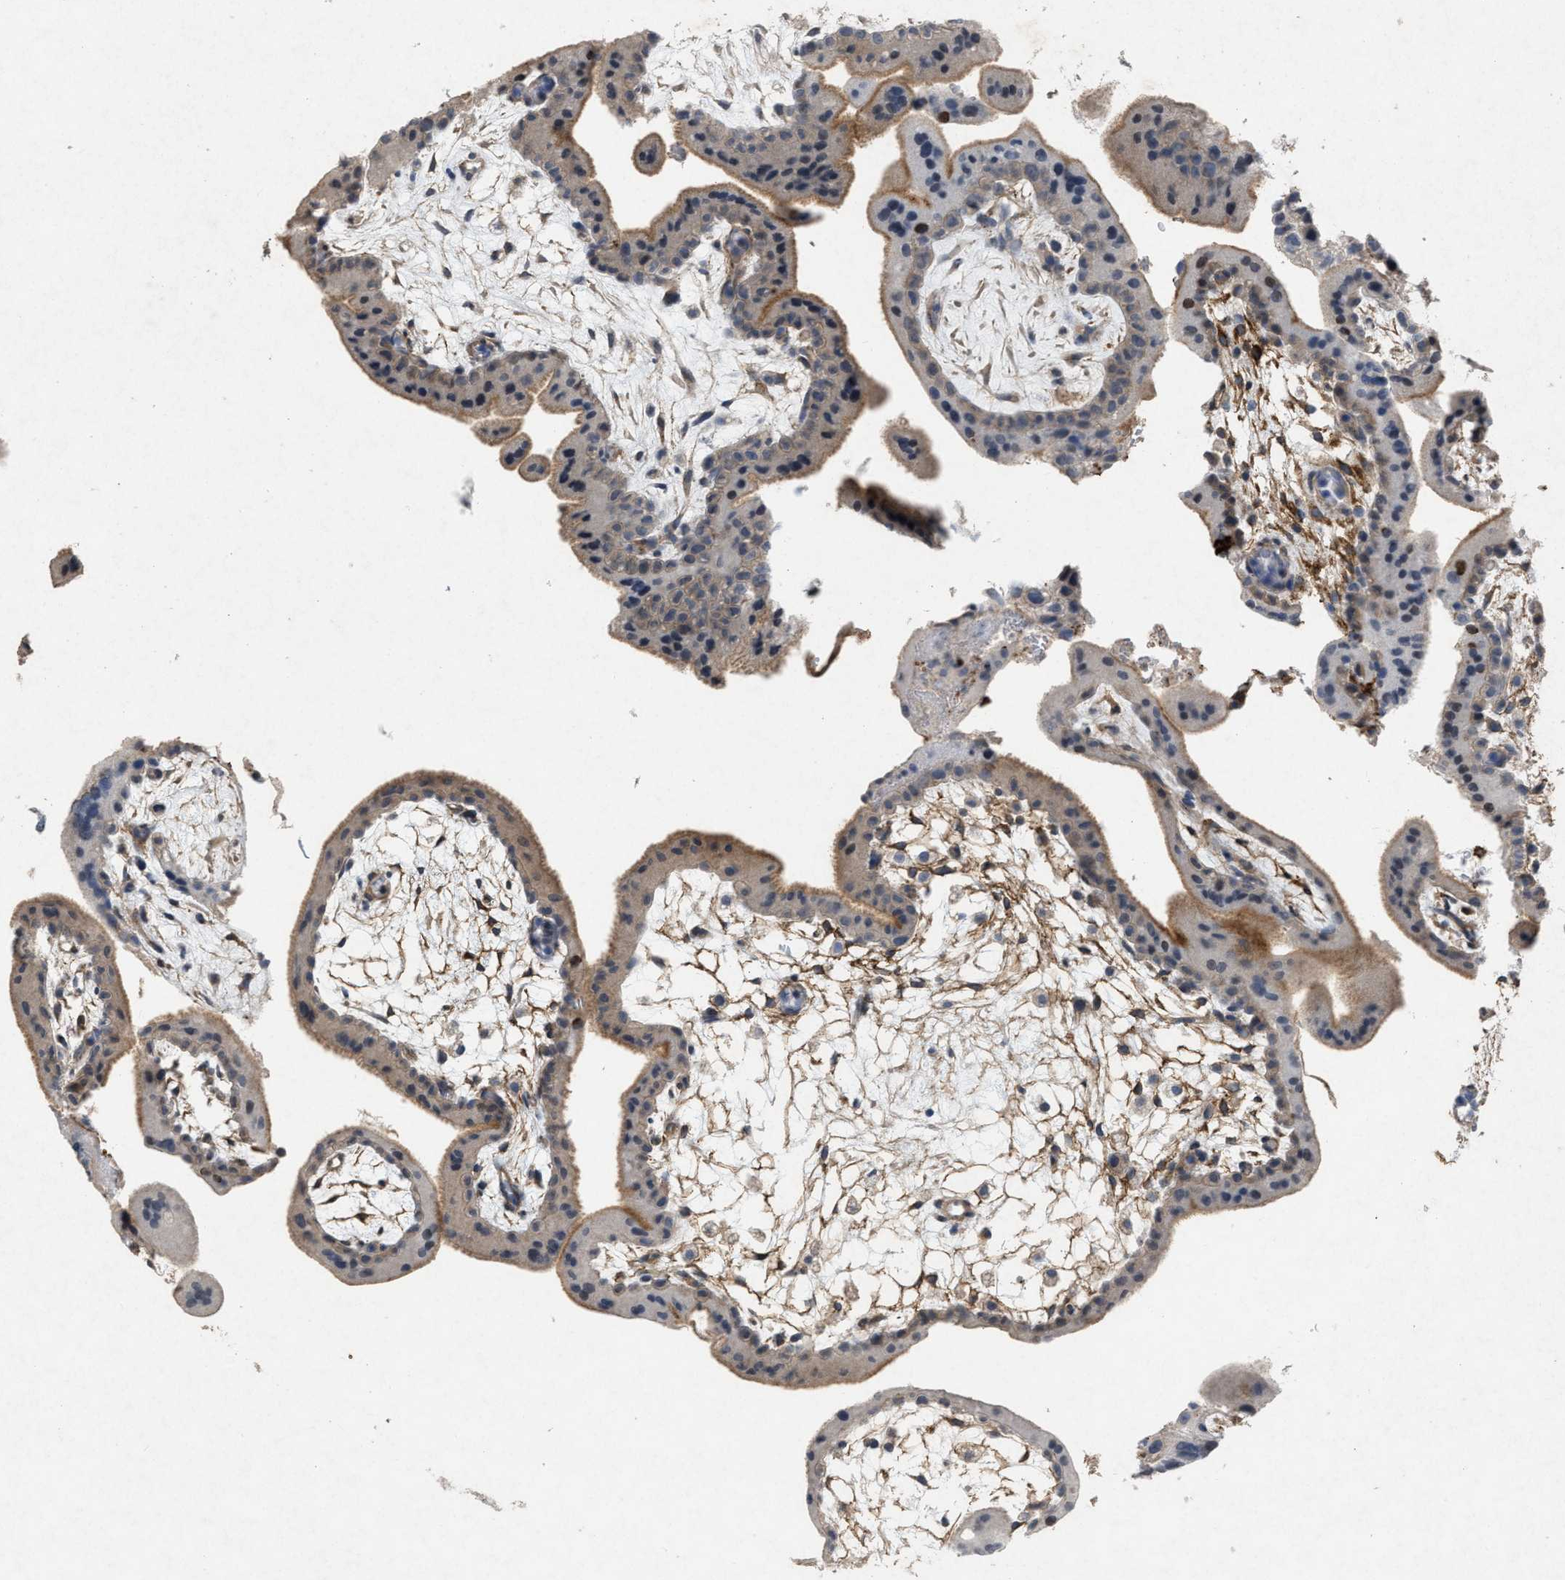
{"staining": {"intensity": "moderate", "quantity": "<25%", "location": "cytoplasmic/membranous"}, "tissue": "placenta", "cell_type": "Decidual cells", "image_type": "normal", "snomed": [{"axis": "morphology", "description": "Normal tissue, NOS"}, {"axis": "topography", "description": "Placenta"}], "caption": "A histopathology image showing moderate cytoplasmic/membranous staining in about <25% of decidual cells in normal placenta, as visualized by brown immunohistochemical staining.", "gene": "PDGFRA", "patient": {"sex": "female", "age": 35}}